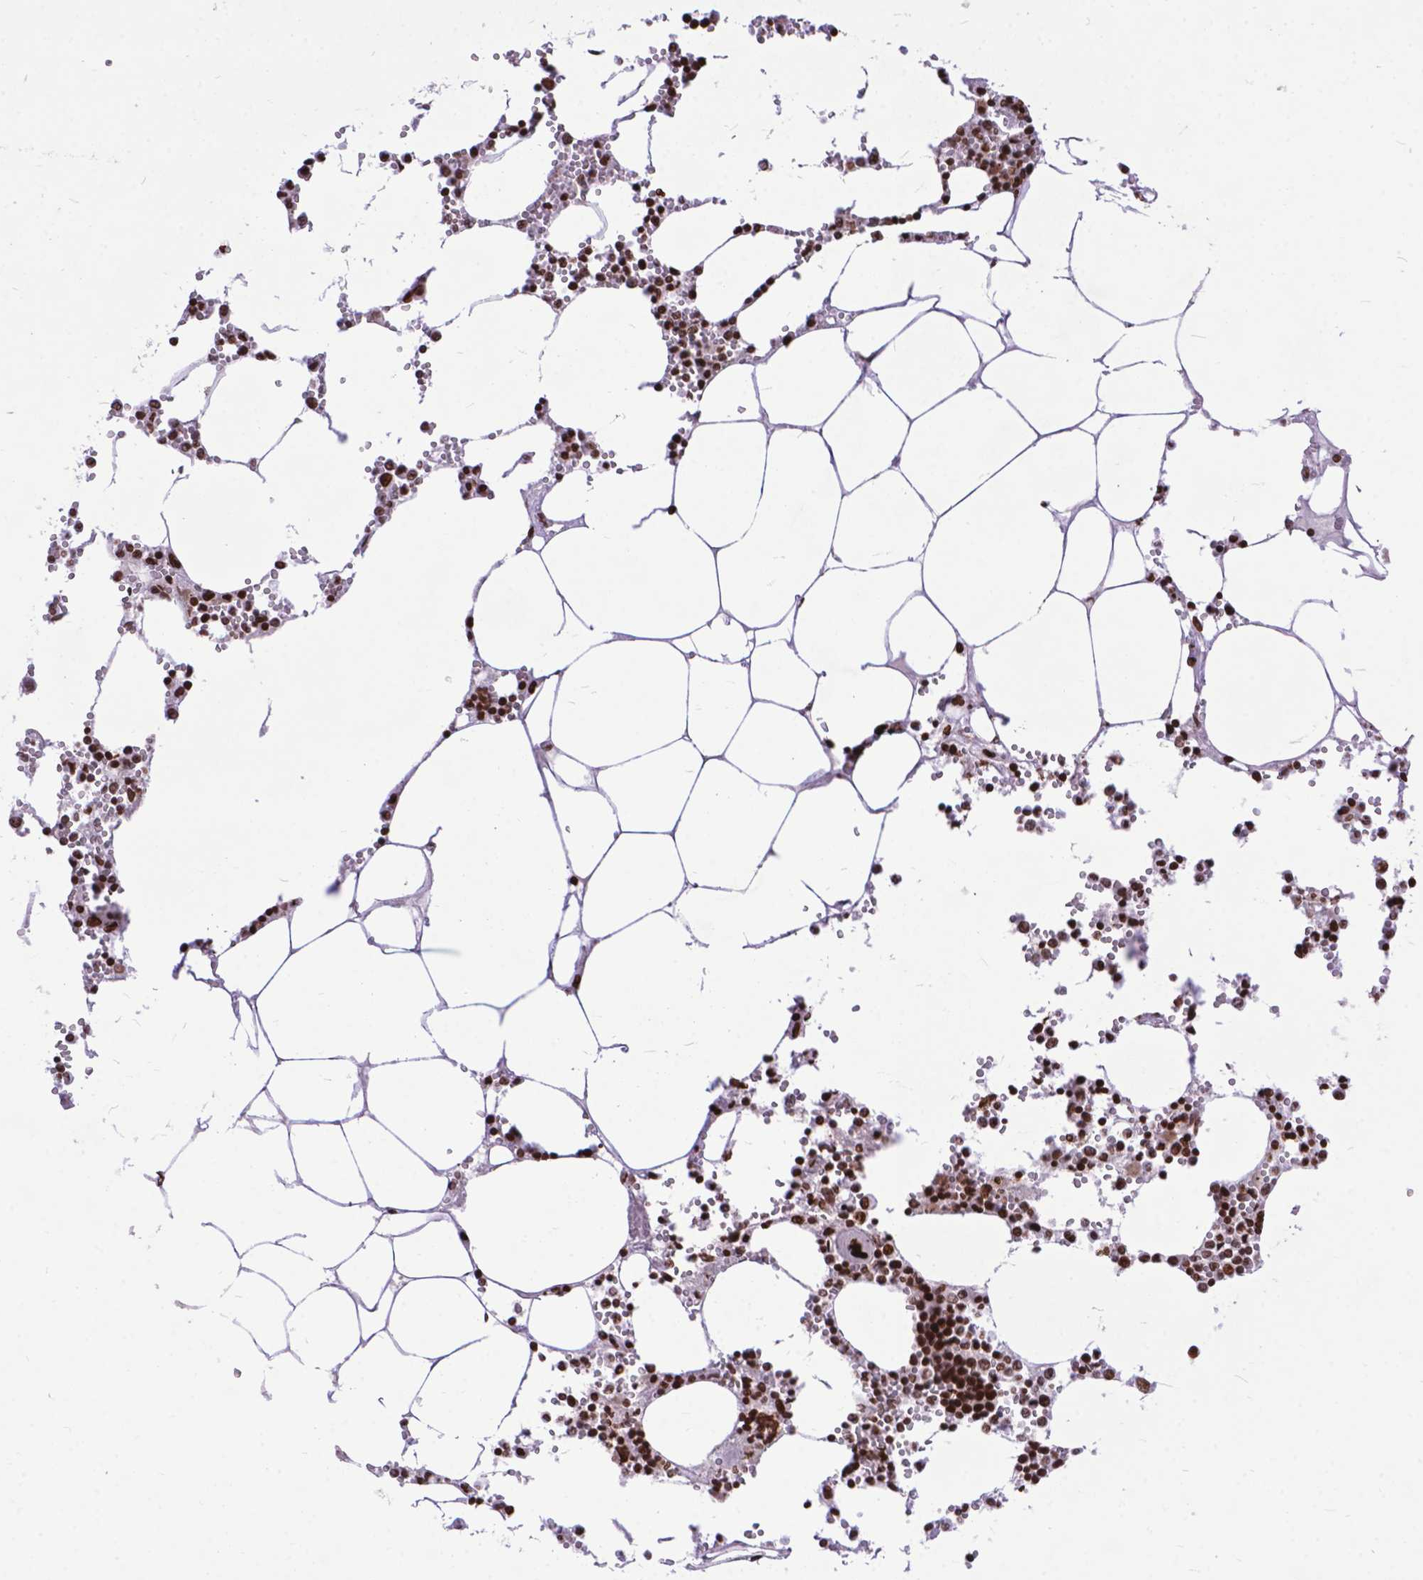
{"staining": {"intensity": "strong", "quantity": ">75%", "location": "nuclear"}, "tissue": "bone marrow", "cell_type": "Hematopoietic cells", "image_type": "normal", "snomed": [{"axis": "morphology", "description": "Normal tissue, NOS"}, {"axis": "topography", "description": "Bone marrow"}], "caption": "Hematopoietic cells demonstrate high levels of strong nuclear positivity in approximately >75% of cells in unremarkable bone marrow.", "gene": "AMER1", "patient": {"sex": "male", "age": 54}}